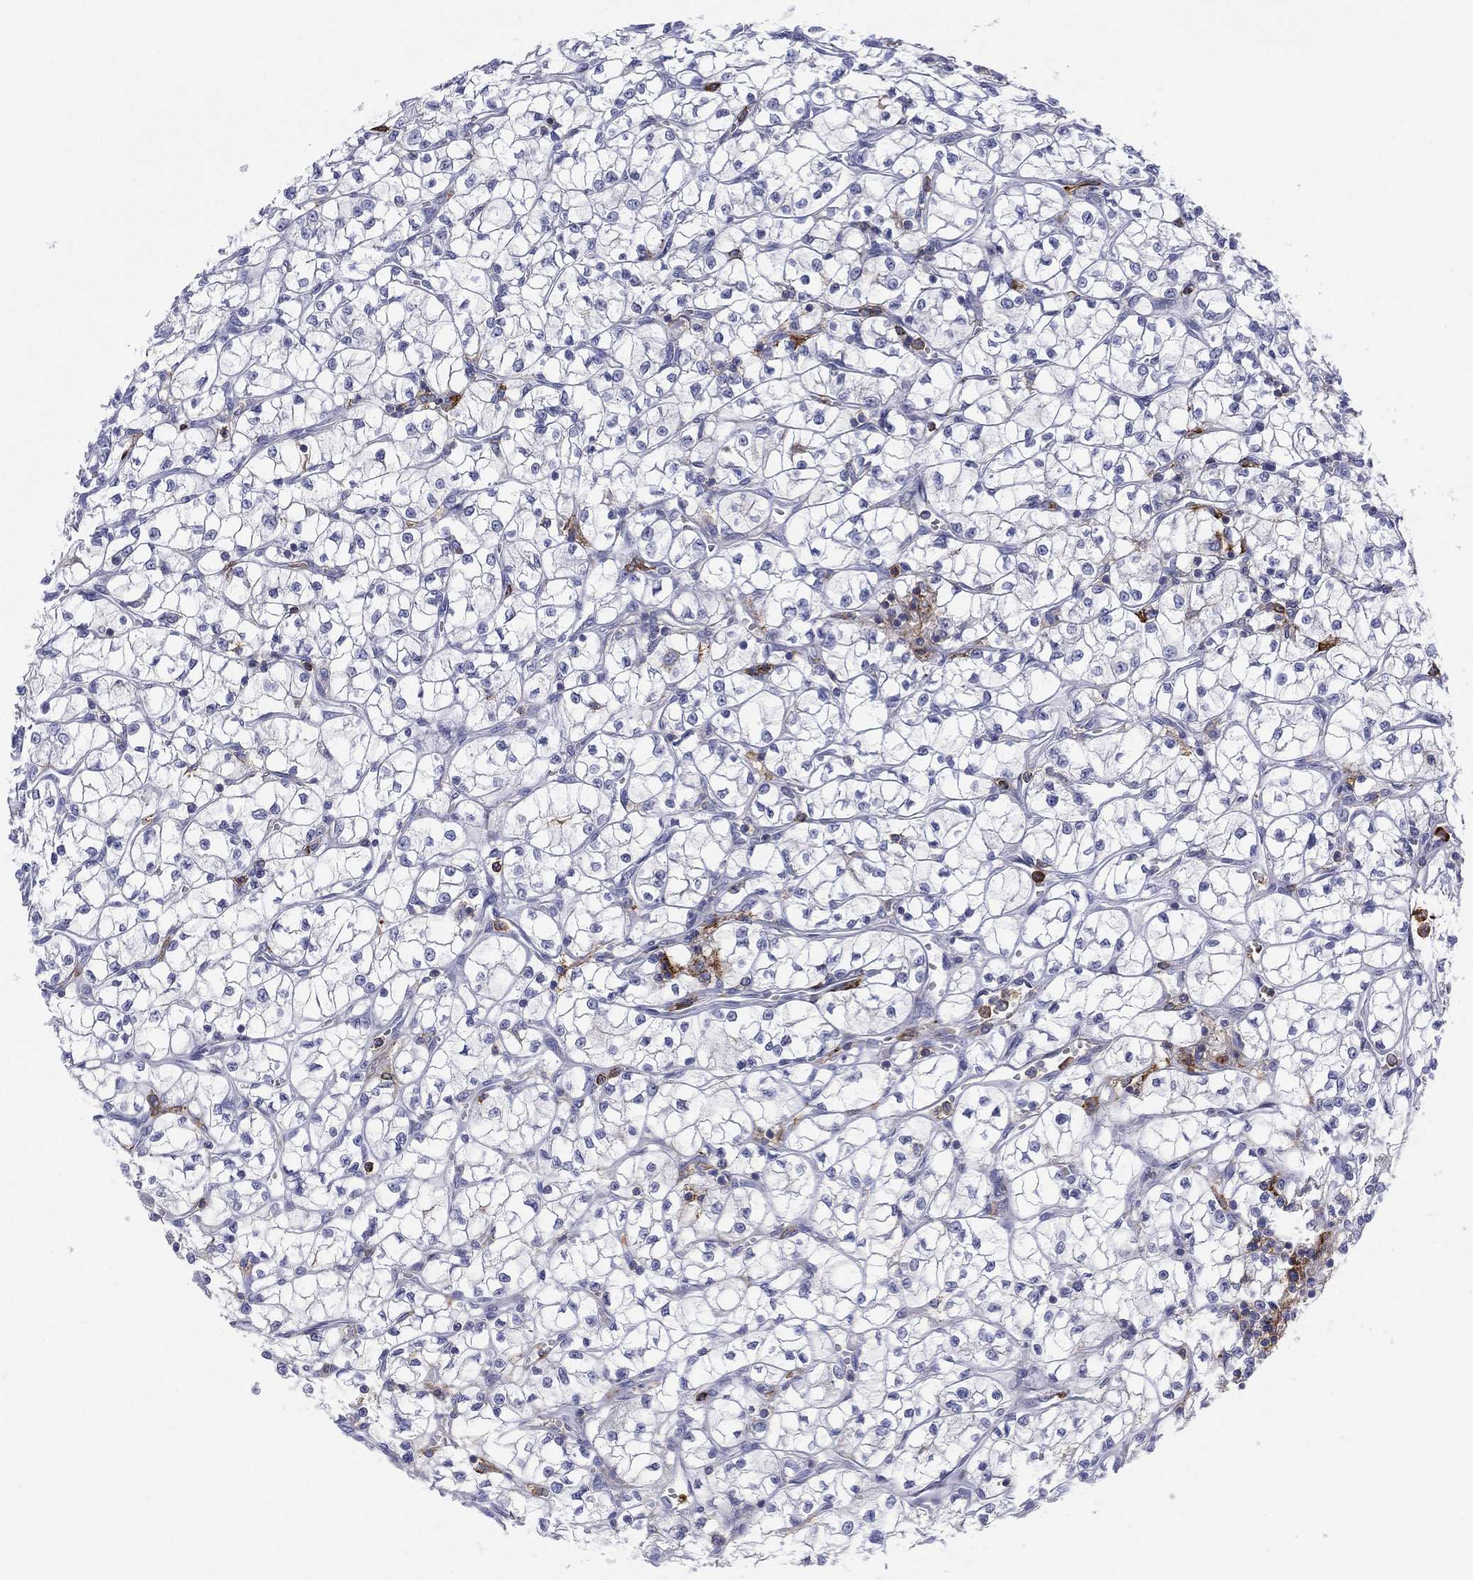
{"staining": {"intensity": "negative", "quantity": "none", "location": "none"}, "tissue": "renal cancer", "cell_type": "Tumor cells", "image_type": "cancer", "snomed": [{"axis": "morphology", "description": "Adenocarcinoma, NOS"}, {"axis": "topography", "description": "Kidney"}], "caption": "Adenocarcinoma (renal) was stained to show a protein in brown. There is no significant expression in tumor cells.", "gene": "SELPLG", "patient": {"sex": "female", "age": 64}}